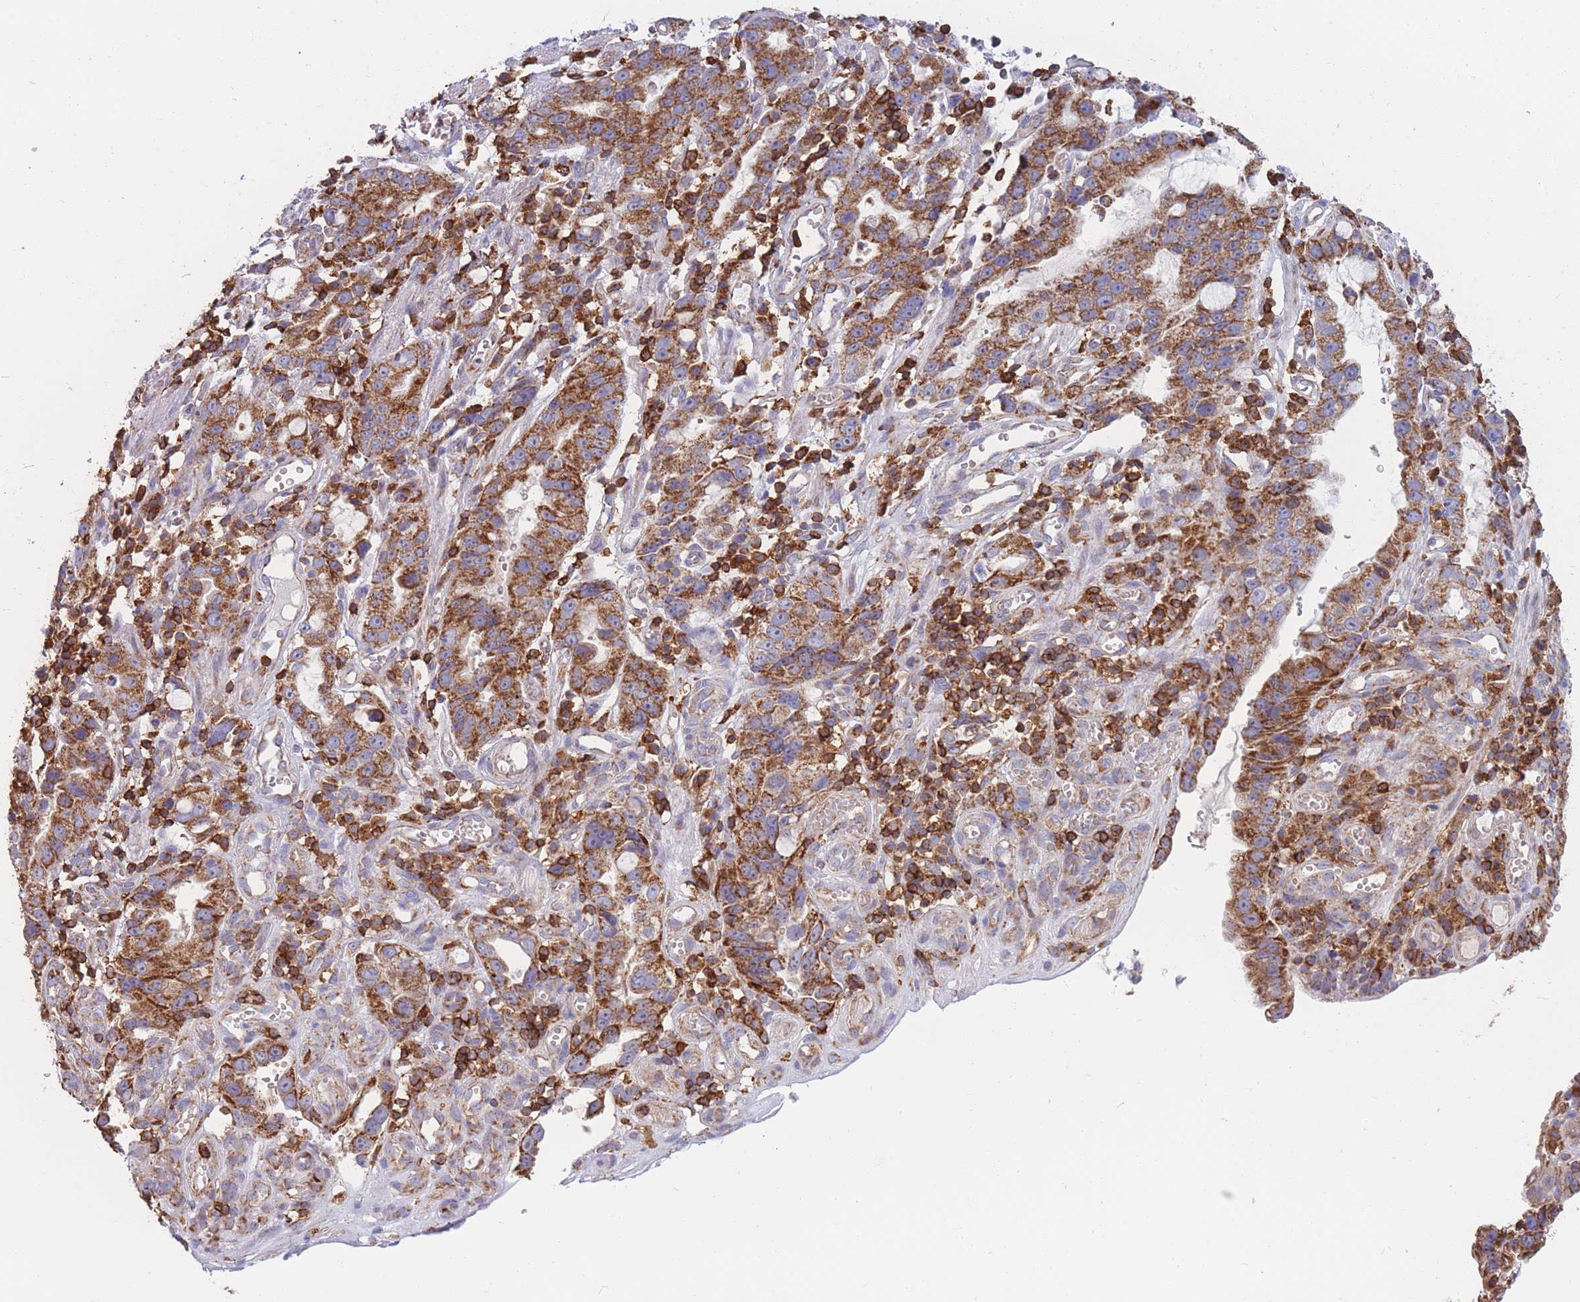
{"staining": {"intensity": "moderate", "quantity": ">75%", "location": "cytoplasmic/membranous"}, "tissue": "stomach cancer", "cell_type": "Tumor cells", "image_type": "cancer", "snomed": [{"axis": "morphology", "description": "Adenocarcinoma, NOS"}, {"axis": "topography", "description": "Stomach"}], "caption": "Tumor cells reveal moderate cytoplasmic/membranous positivity in about >75% of cells in stomach cancer (adenocarcinoma).", "gene": "MRPL54", "patient": {"sex": "male", "age": 55}}